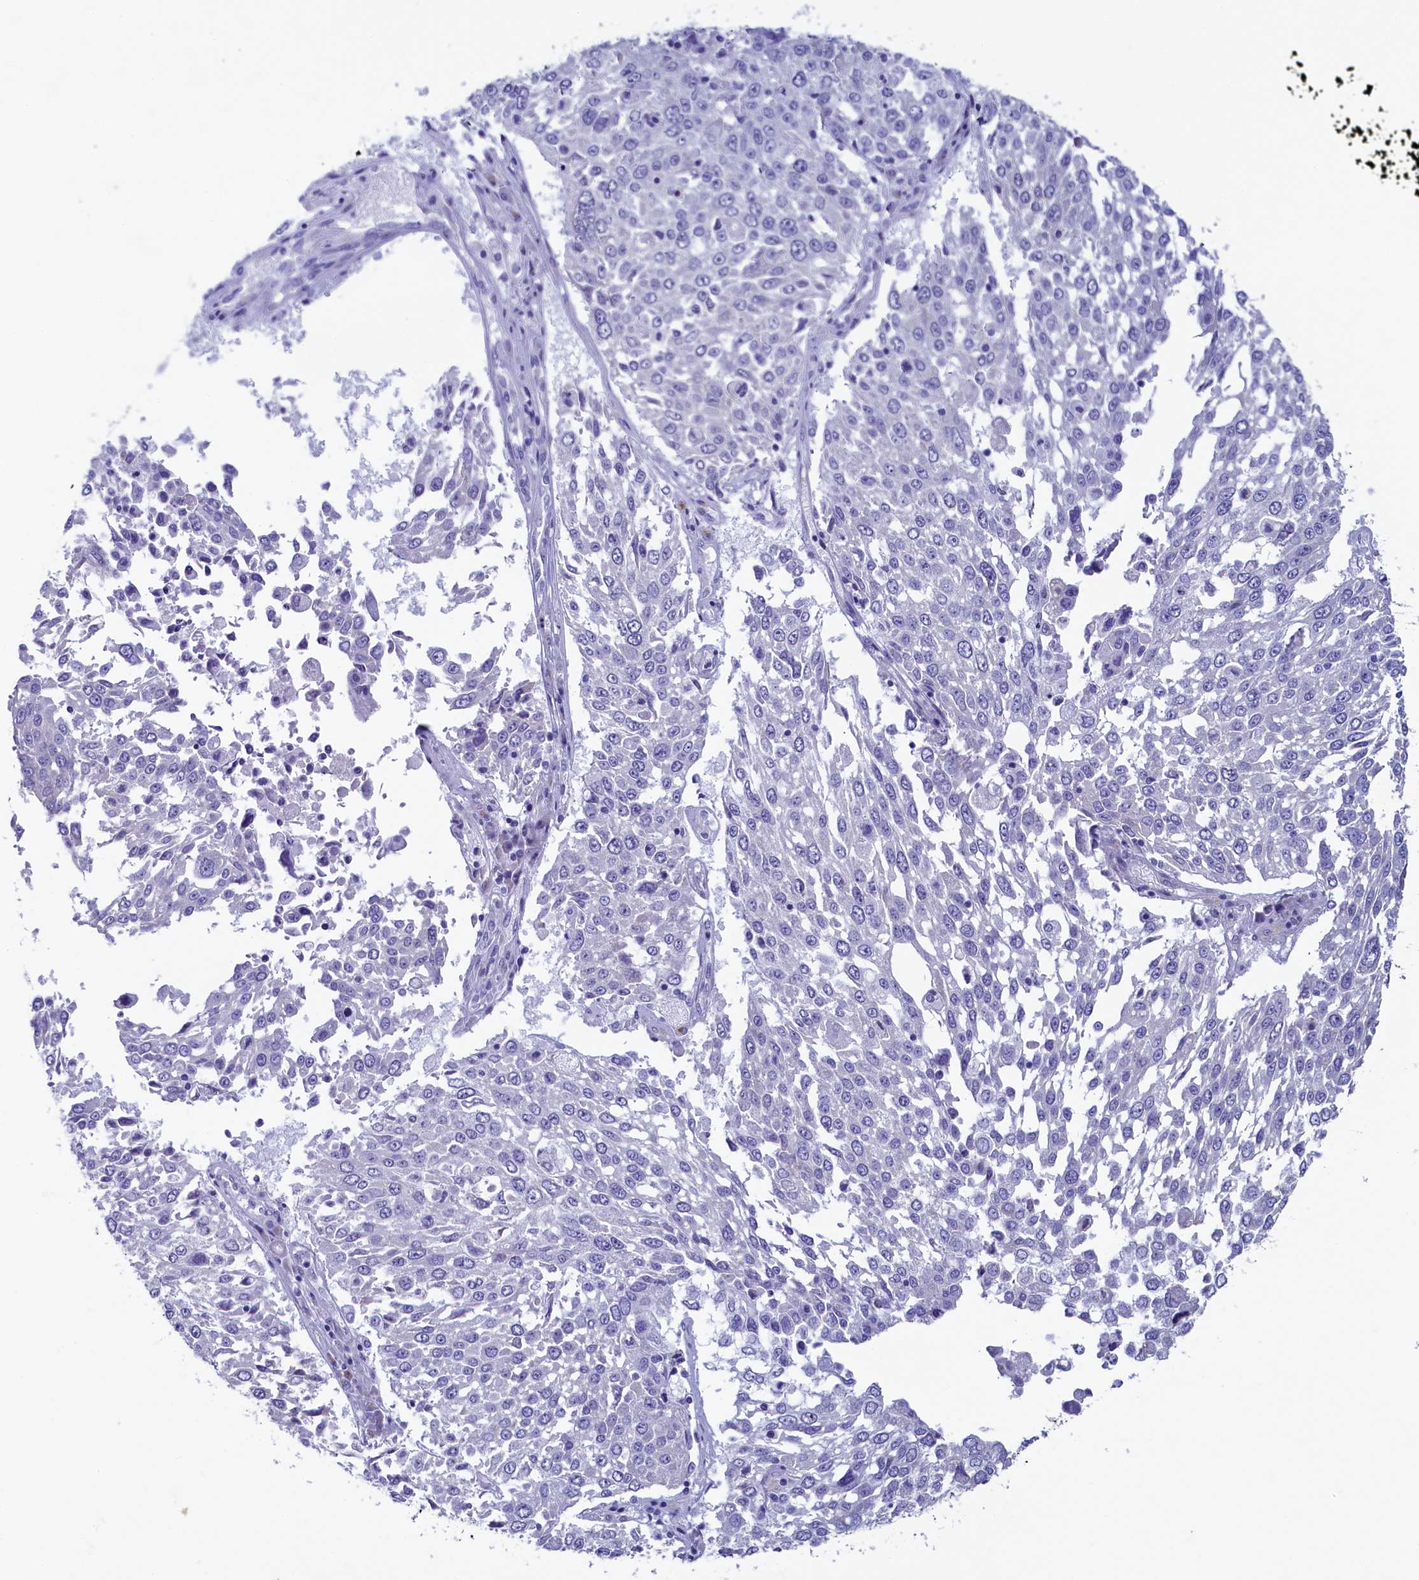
{"staining": {"intensity": "negative", "quantity": "none", "location": "none"}, "tissue": "lung cancer", "cell_type": "Tumor cells", "image_type": "cancer", "snomed": [{"axis": "morphology", "description": "Squamous cell carcinoma, NOS"}, {"axis": "topography", "description": "Lung"}], "caption": "The image demonstrates no significant positivity in tumor cells of lung cancer.", "gene": "SKA3", "patient": {"sex": "male", "age": 65}}